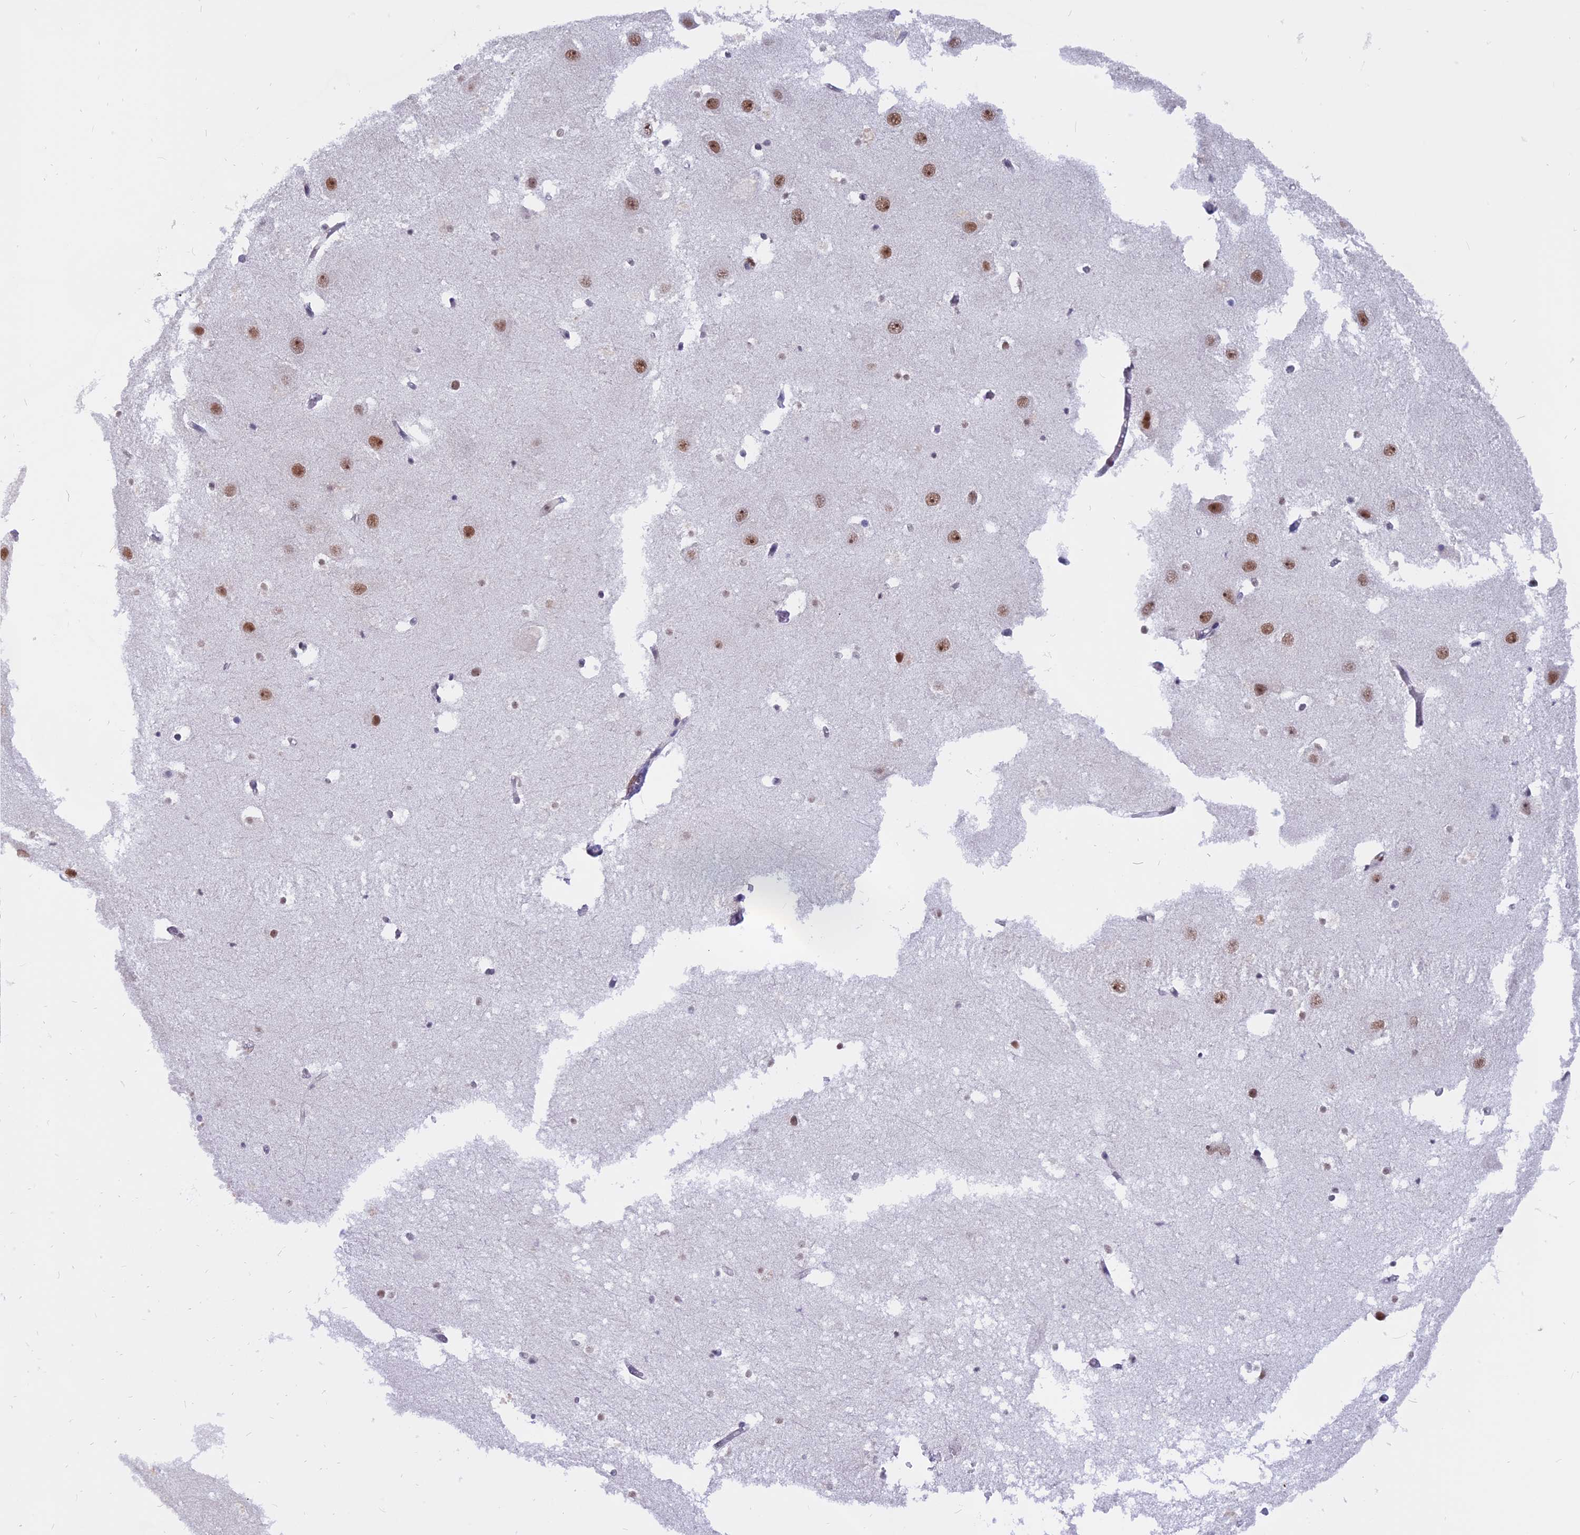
{"staining": {"intensity": "negative", "quantity": "none", "location": "none"}, "tissue": "hippocampus", "cell_type": "Glial cells", "image_type": "normal", "snomed": [{"axis": "morphology", "description": "Normal tissue, NOS"}, {"axis": "topography", "description": "Hippocampus"}], "caption": "Glial cells show no significant protein staining in unremarkable hippocampus. (Immunohistochemistry, brightfield microscopy, high magnification).", "gene": "TADA3", "patient": {"sex": "female", "age": 52}}